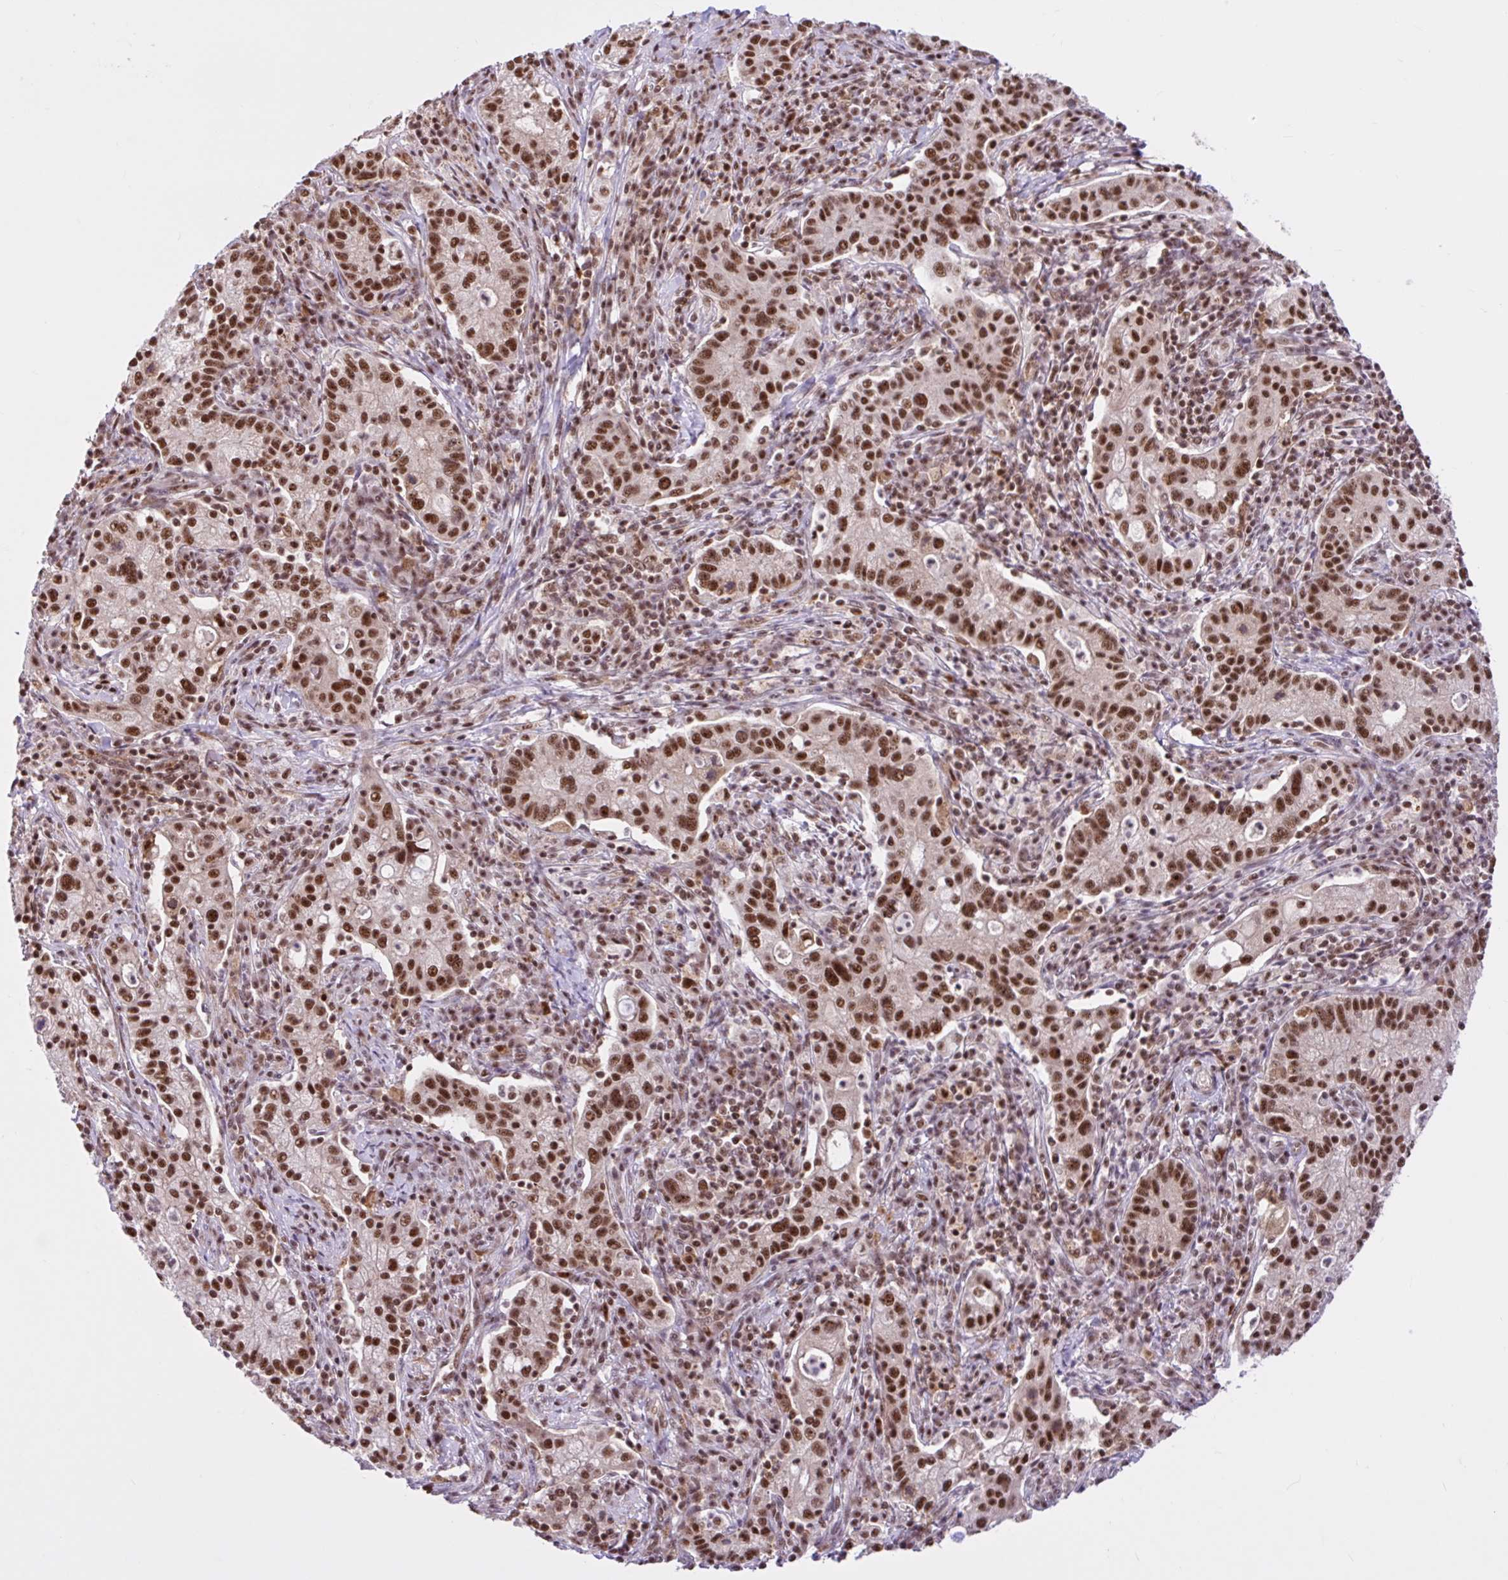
{"staining": {"intensity": "moderate", "quantity": ">75%", "location": "nuclear"}, "tissue": "cervical cancer", "cell_type": "Tumor cells", "image_type": "cancer", "snomed": [{"axis": "morphology", "description": "Normal tissue, NOS"}, {"axis": "morphology", "description": "Adenocarcinoma, NOS"}, {"axis": "topography", "description": "Cervix"}], "caption": "This image reveals IHC staining of human cervical adenocarcinoma, with medium moderate nuclear expression in approximately >75% of tumor cells.", "gene": "CCDC12", "patient": {"sex": "female", "age": 44}}